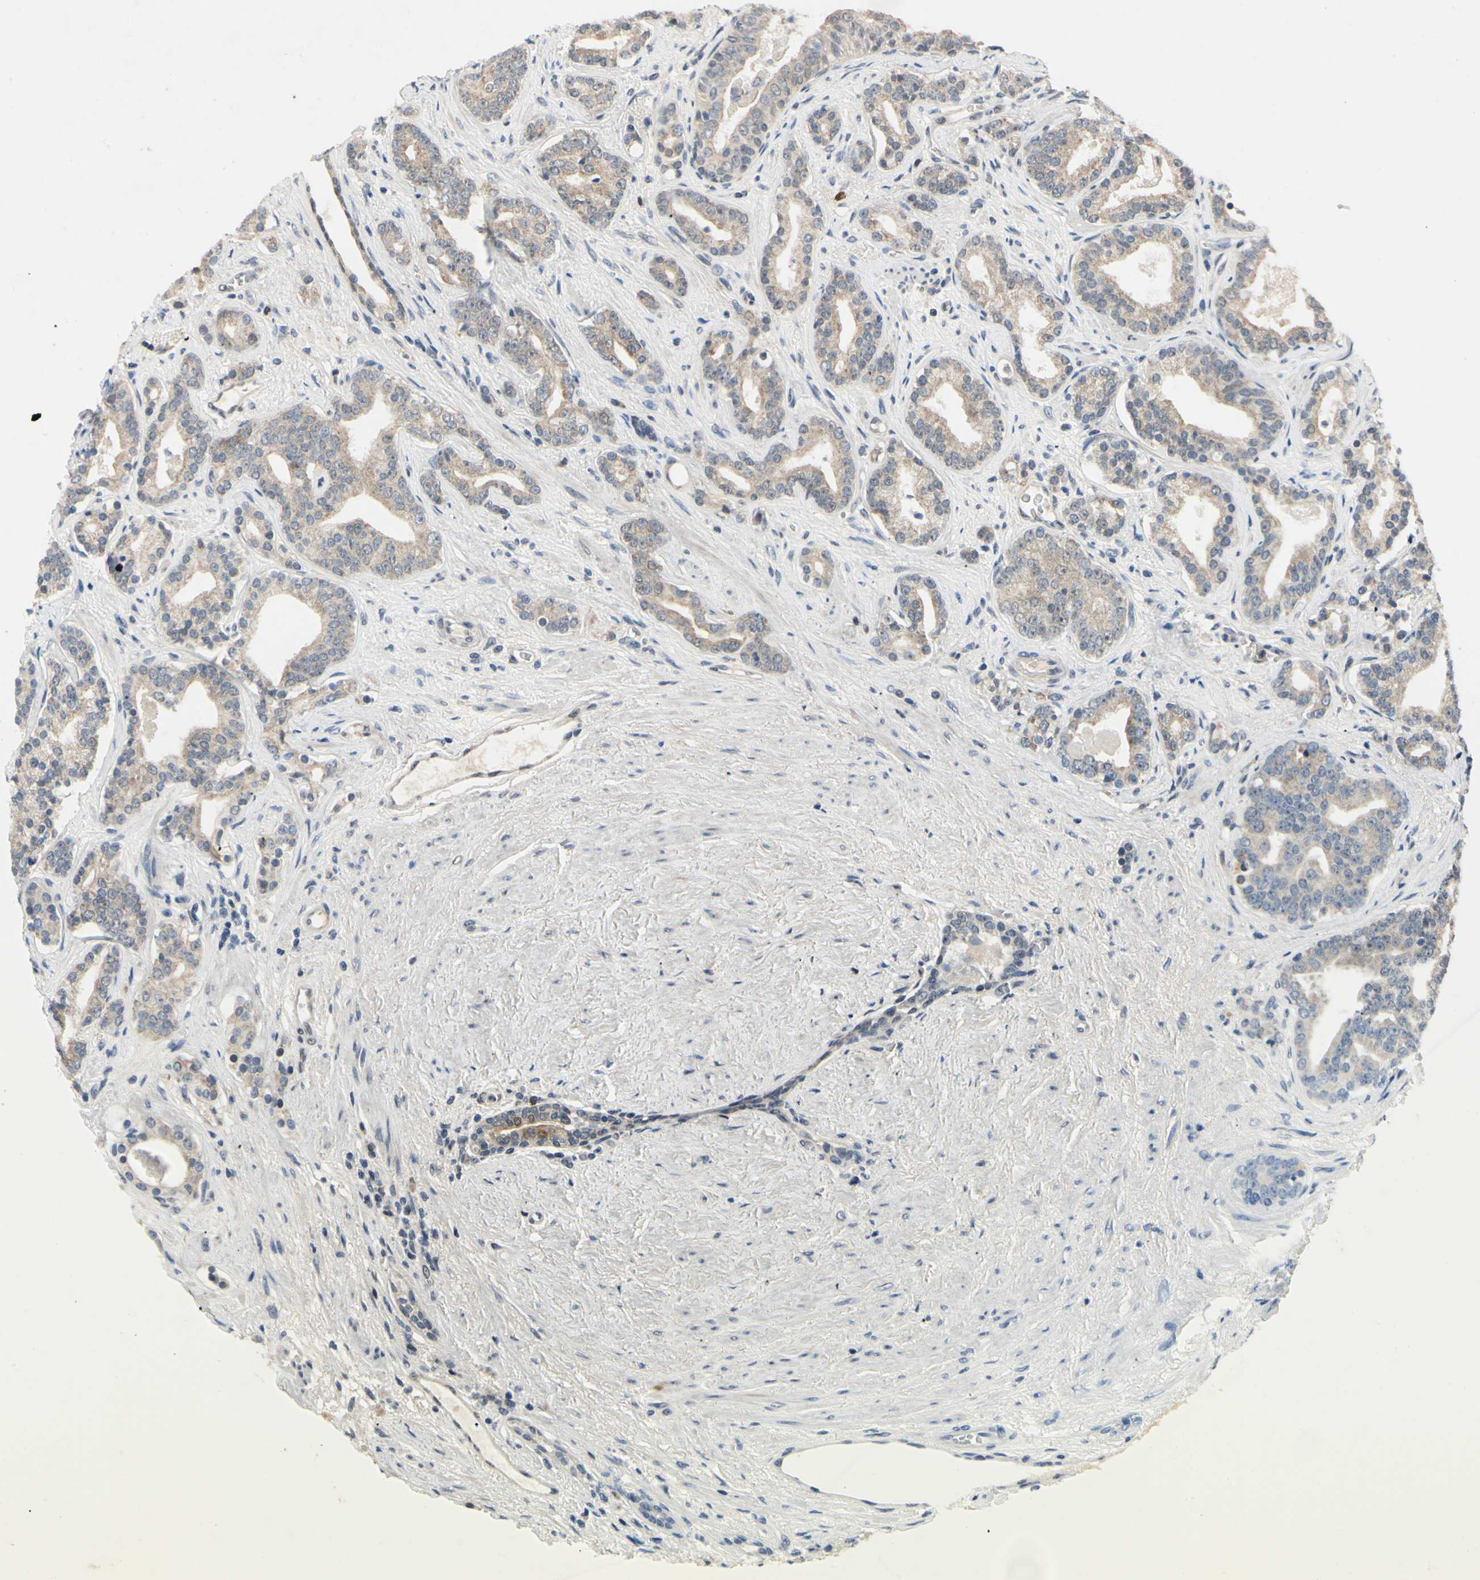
{"staining": {"intensity": "weak", "quantity": ">75%", "location": "cytoplasmic/membranous"}, "tissue": "prostate cancer", "cell_type": "Tumor cells", "image_type": "cancer", "snomed": [{"axis": "morphology", "description": "Adenocarcinoma, Low grade"}, {"axis": "topography", "description": "Prostate"}], "caption": "Brown immunohistochemical staining in human prostate adenocarcinoma (low-grade) reveals weak cytoplasmic/membranous expression in approximately >75% of tumor cells. (brown staining indicates protein expression, while blue staining denotes nuclei).", "gene": "RIOX2", "patient": {"sex": "male", "age": 63}}